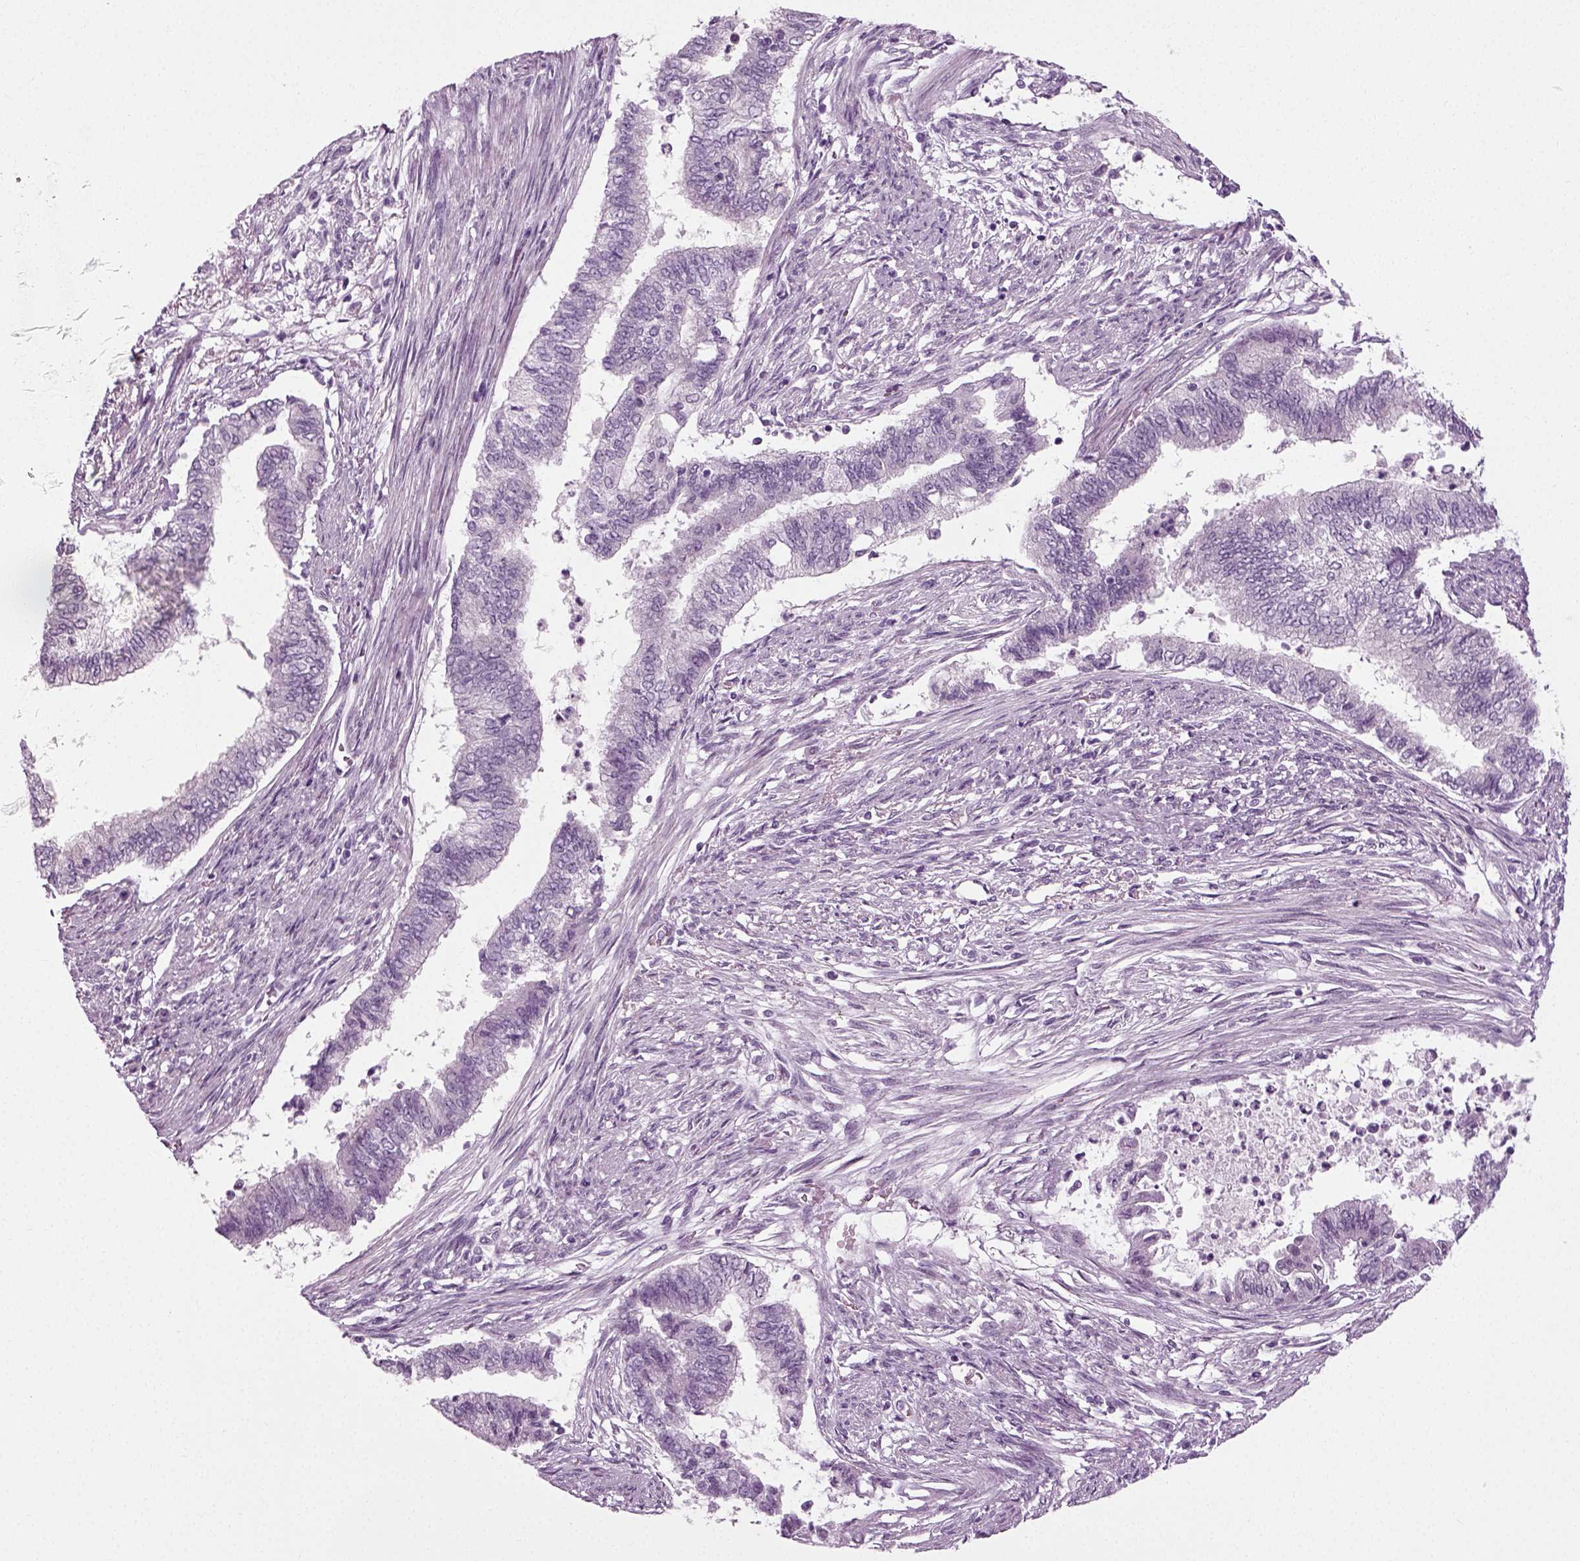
{"staining": {"intensity": "negative", "quantity": "none", "location": "none"}, "tissue": "endometrial cancer", "cell_type": "Tumor cells", "image_type": "cancer", "snomed": [{"axis": "morphology", "description": "Adenocarcinoma, NOS"}, {"axis": "topography", "description": "Endometrium"}], "caption": "The IHC histopathology image has no significant positivity in tumor cells of adenocarcinoma (endometrial) tissue.", "gene": "SCG5", "patient": {"sex": "female", "age": 65}}